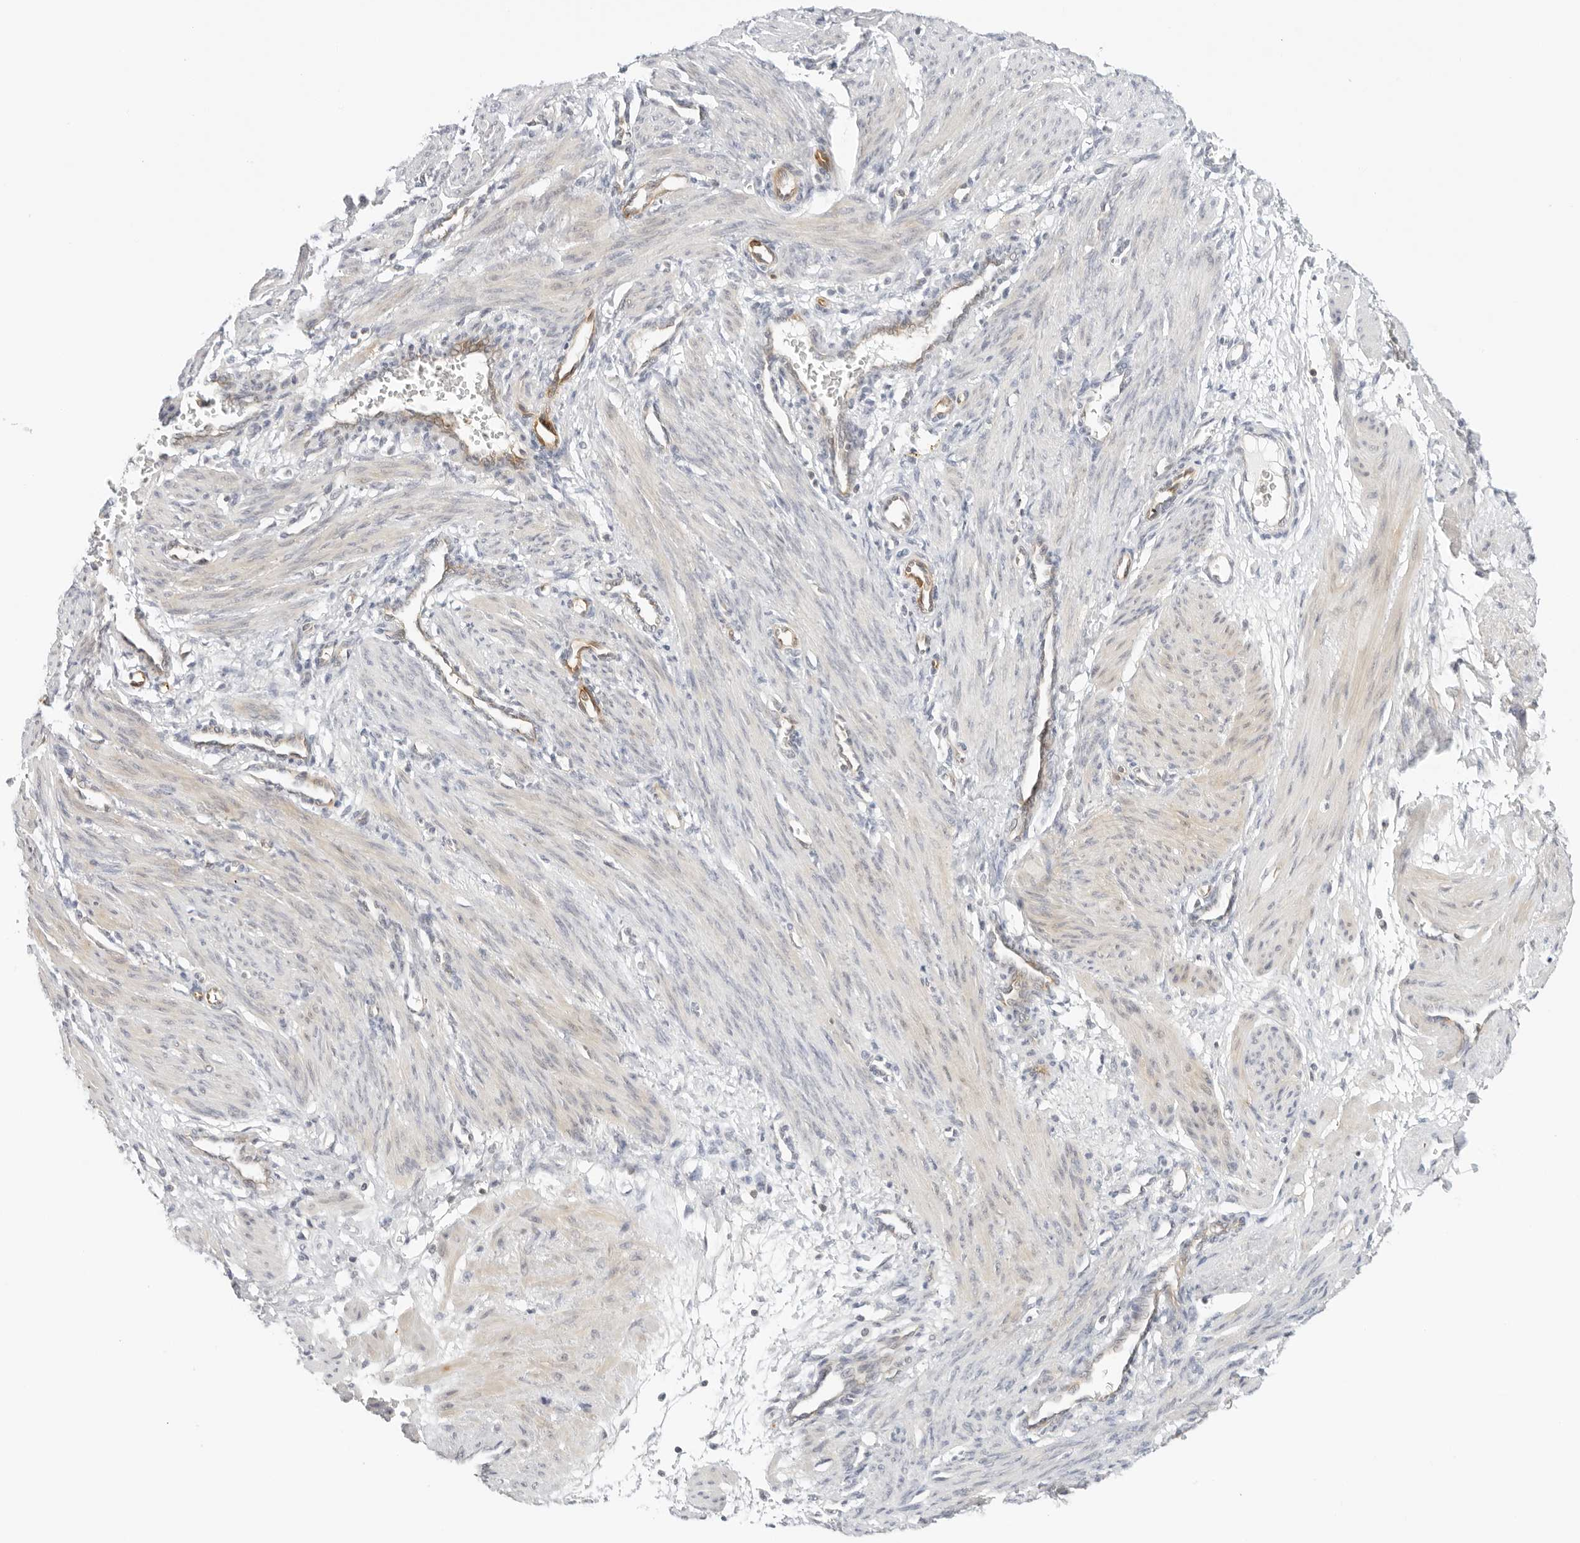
{"staining": {"intensity": "weak", "quantity": "<25%", "location": "cytoplasmic/membranous"}, "tissue": "smooth muscle", "cell_type": "Smooth muscle cells", "image_type": "normal", "snomed": [{"axis": "morphology", "description": "Normal tissue, NOS"}, {"axis": "topography", "description": "Endometrium"}], "caption": "DAB (3,3'-diaminobenzidine) immunohistochemical staining of unremarkable human smooth muscle shows no significant expression in smooth muscle cells. The staining was performed using DAB (3,3'-diaminobenzidine) to visualize the protein expression in brown, while the nuclei were stained in blue with hematoxylin (Magnification: 20x).", "gene": "OSCP1", "patient": {"sex": "female", "age": 33}}